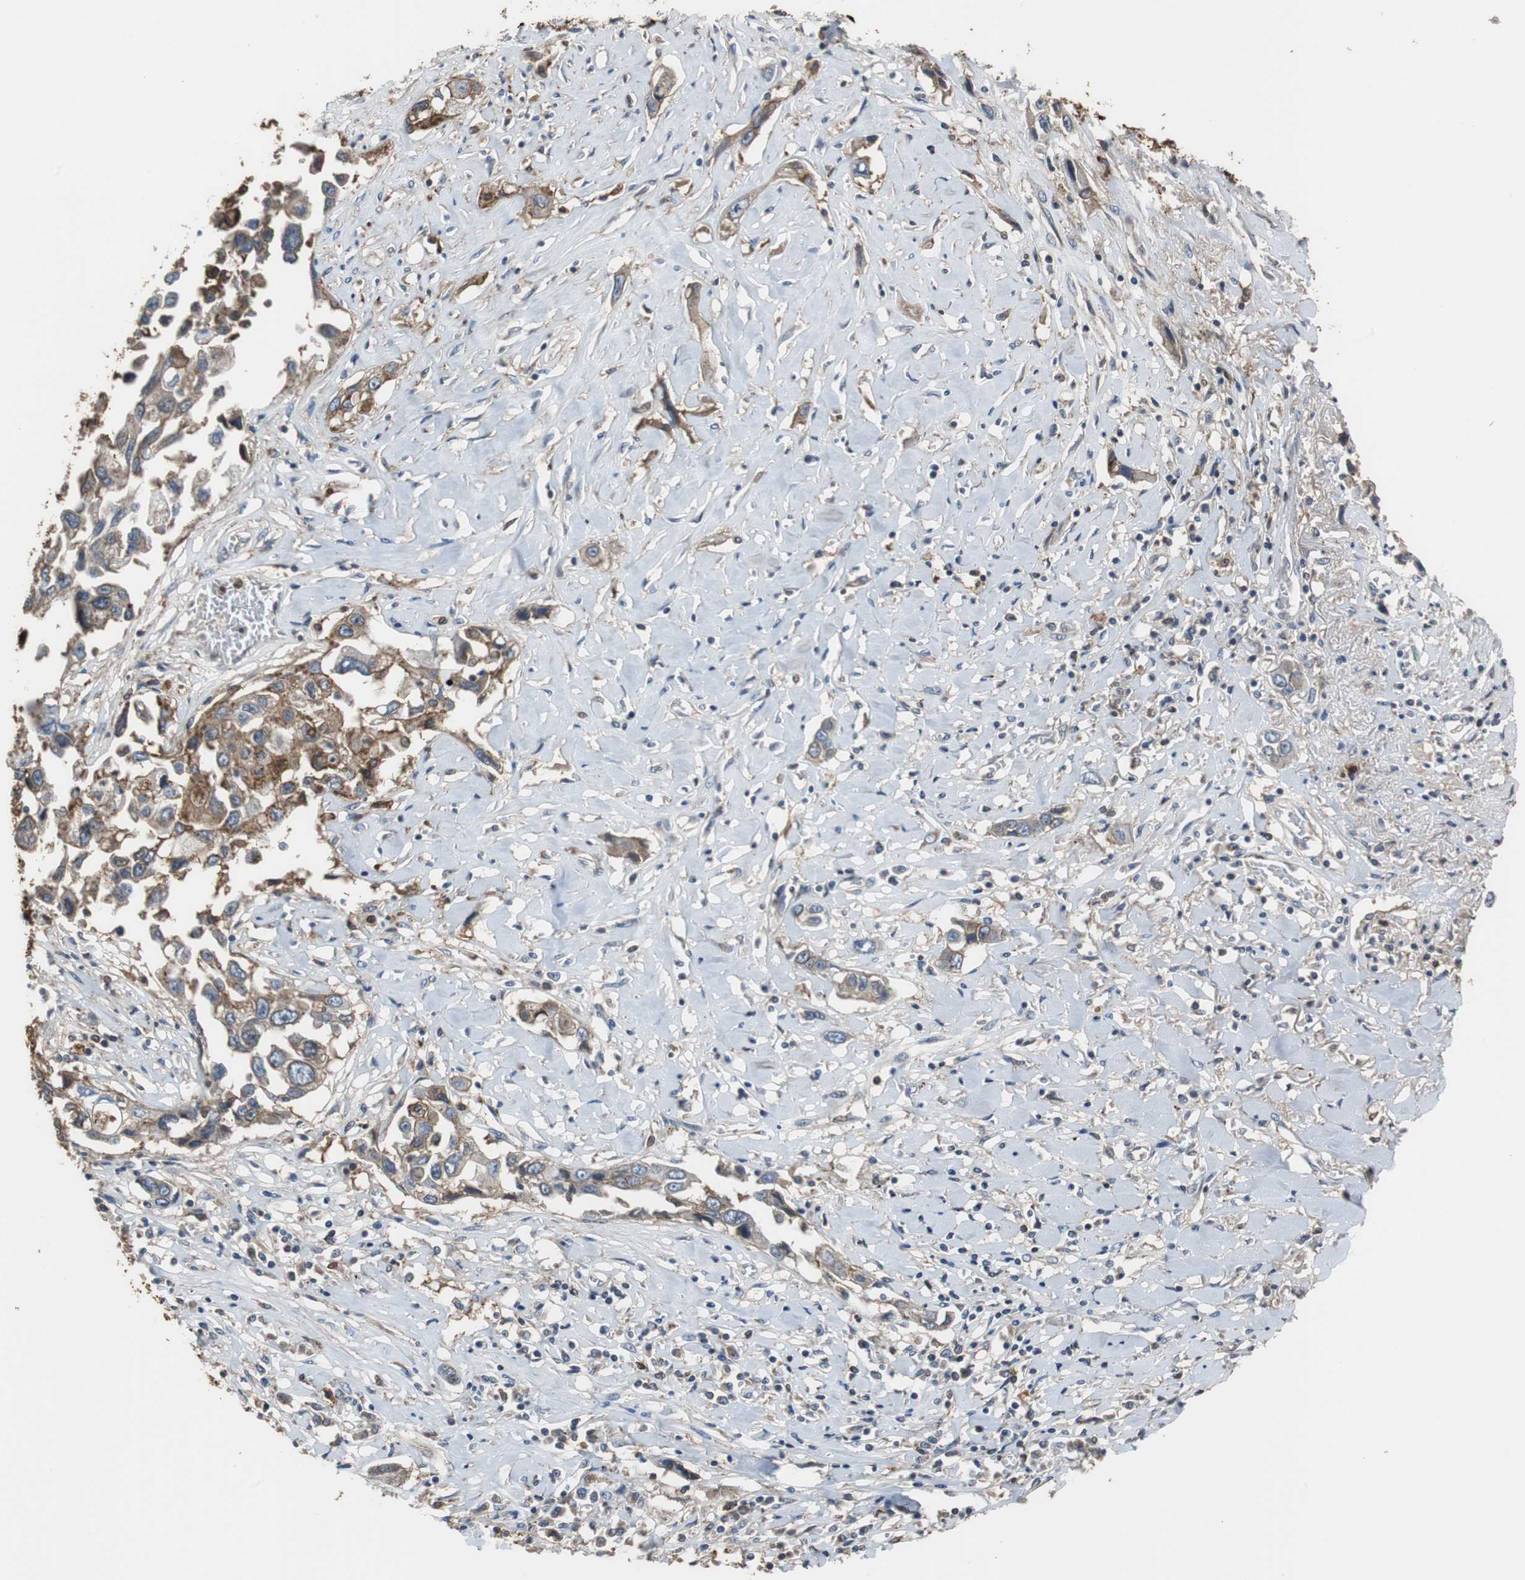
{"staining": {"intensity": "moderate", "quantity": ">75%", "location": "cytoplasmic/membranous"}, "tissue": "lung cancer", "cell_type": "Tumor cells", "image_type": "cancer", "snomed": [{"axis": "morphology", "description": "Squamous cell carcinoma, NOS"}, {"axis": "topography", "description": "Lung"}], "caption": "This is an image of immunohistochemistry staining of squamous cell carcinoma (lung), which shows moderate positivity in the cytoplasmic/membranous of tumor cells.", "gene": "ANXA4", "patient": {"sex": "male", "age": 71}}